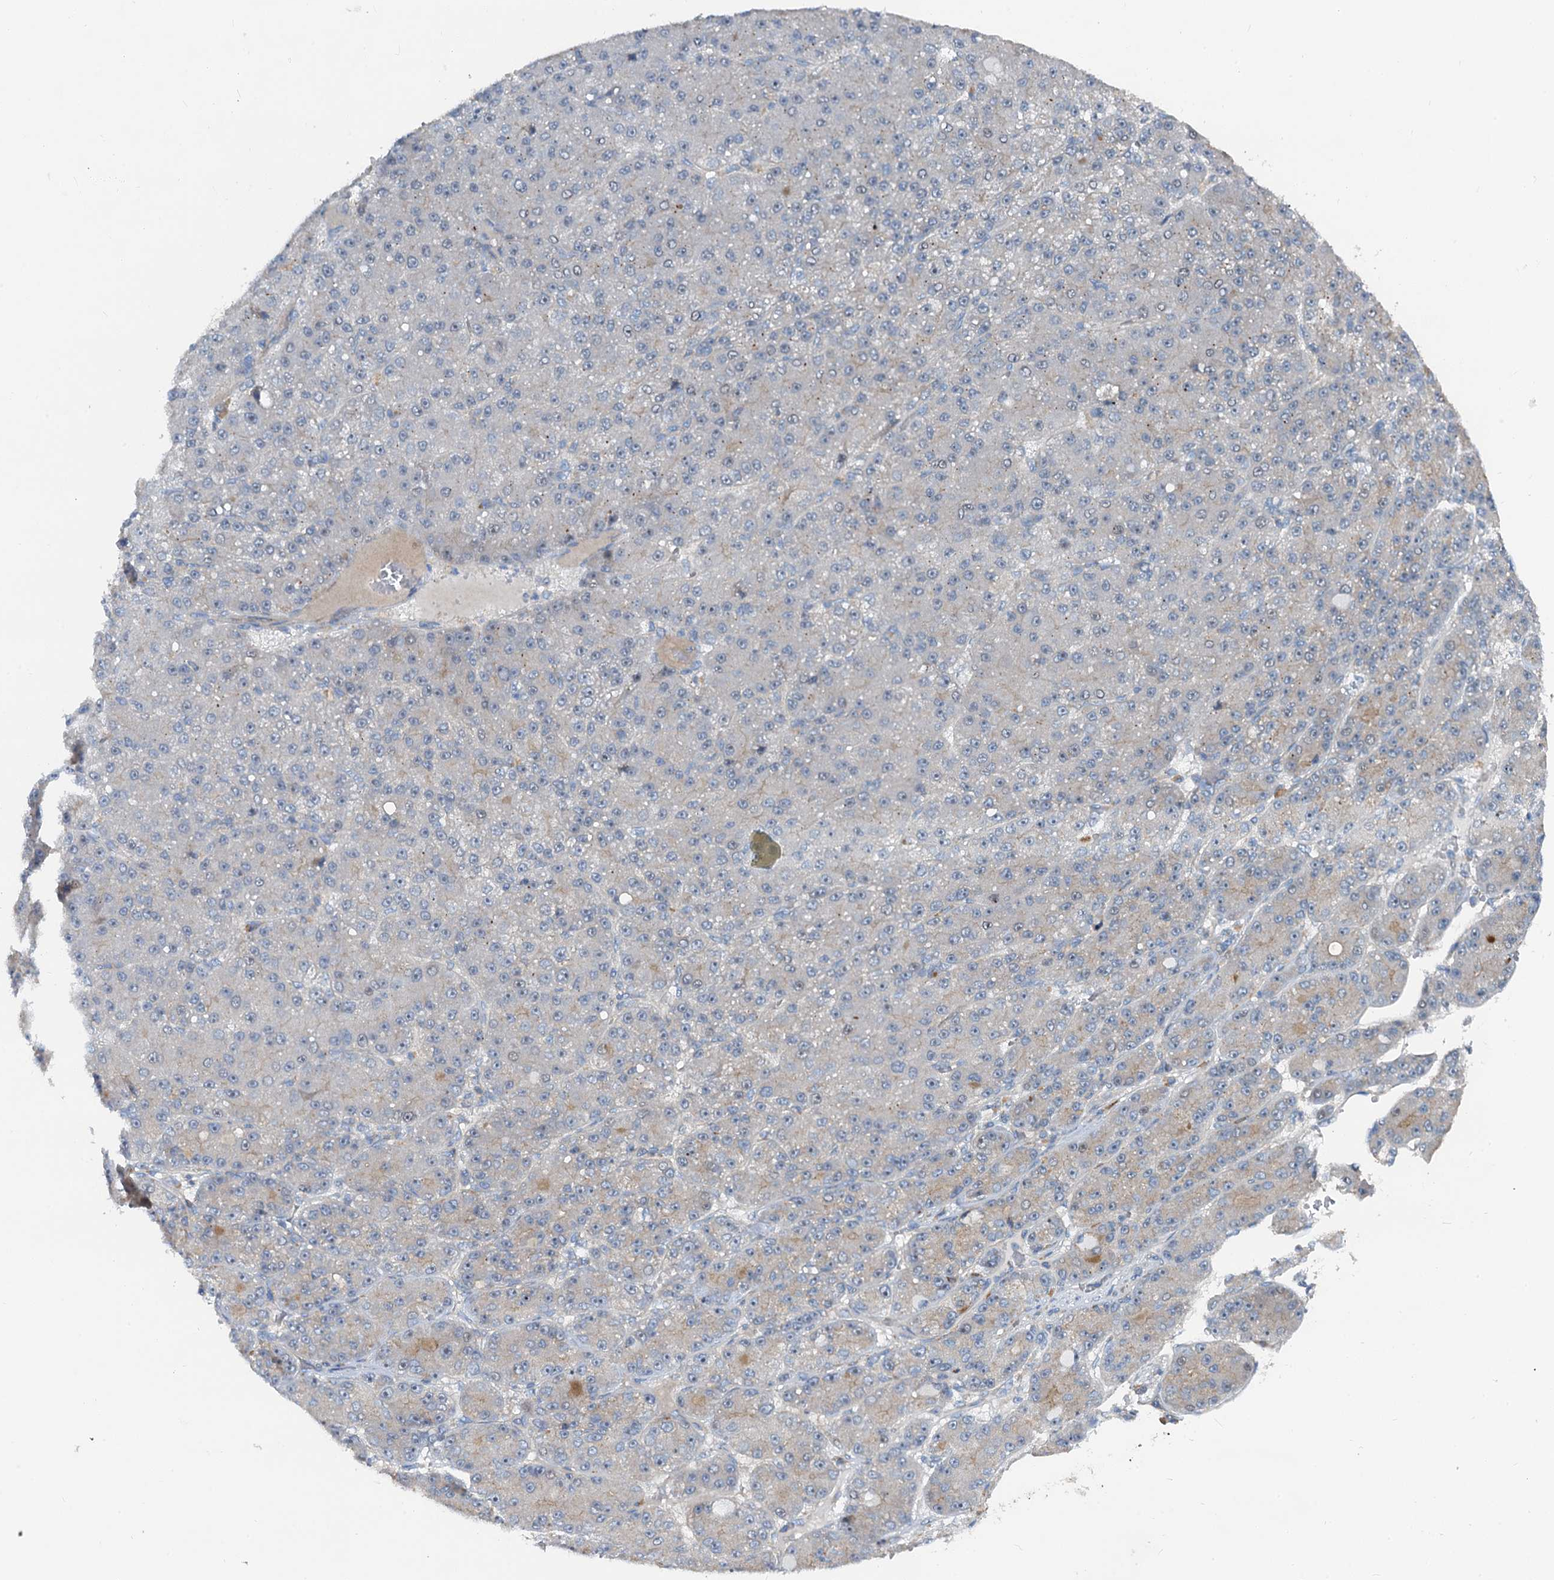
{"staining": {"intensity": "negative", "quantity": "none", "location": "none"}, "tissue": "liver cancer", "cell_type": "Tumor cells", "image_type": "cancer", "snomed": [{"axis": "morphology", "description": "Carcinoma, Hepatocellular, NOS"}, {"axis": "topography", "description": "Liver"}], "caption": "Hepatocellular carcinoma (liver) stained for a protein using immunohistochemistry (IHC) demonstrates no expression tumor cells.", "gene": "ANKRD26", "patient": {"sex": "male", "age": 67}}